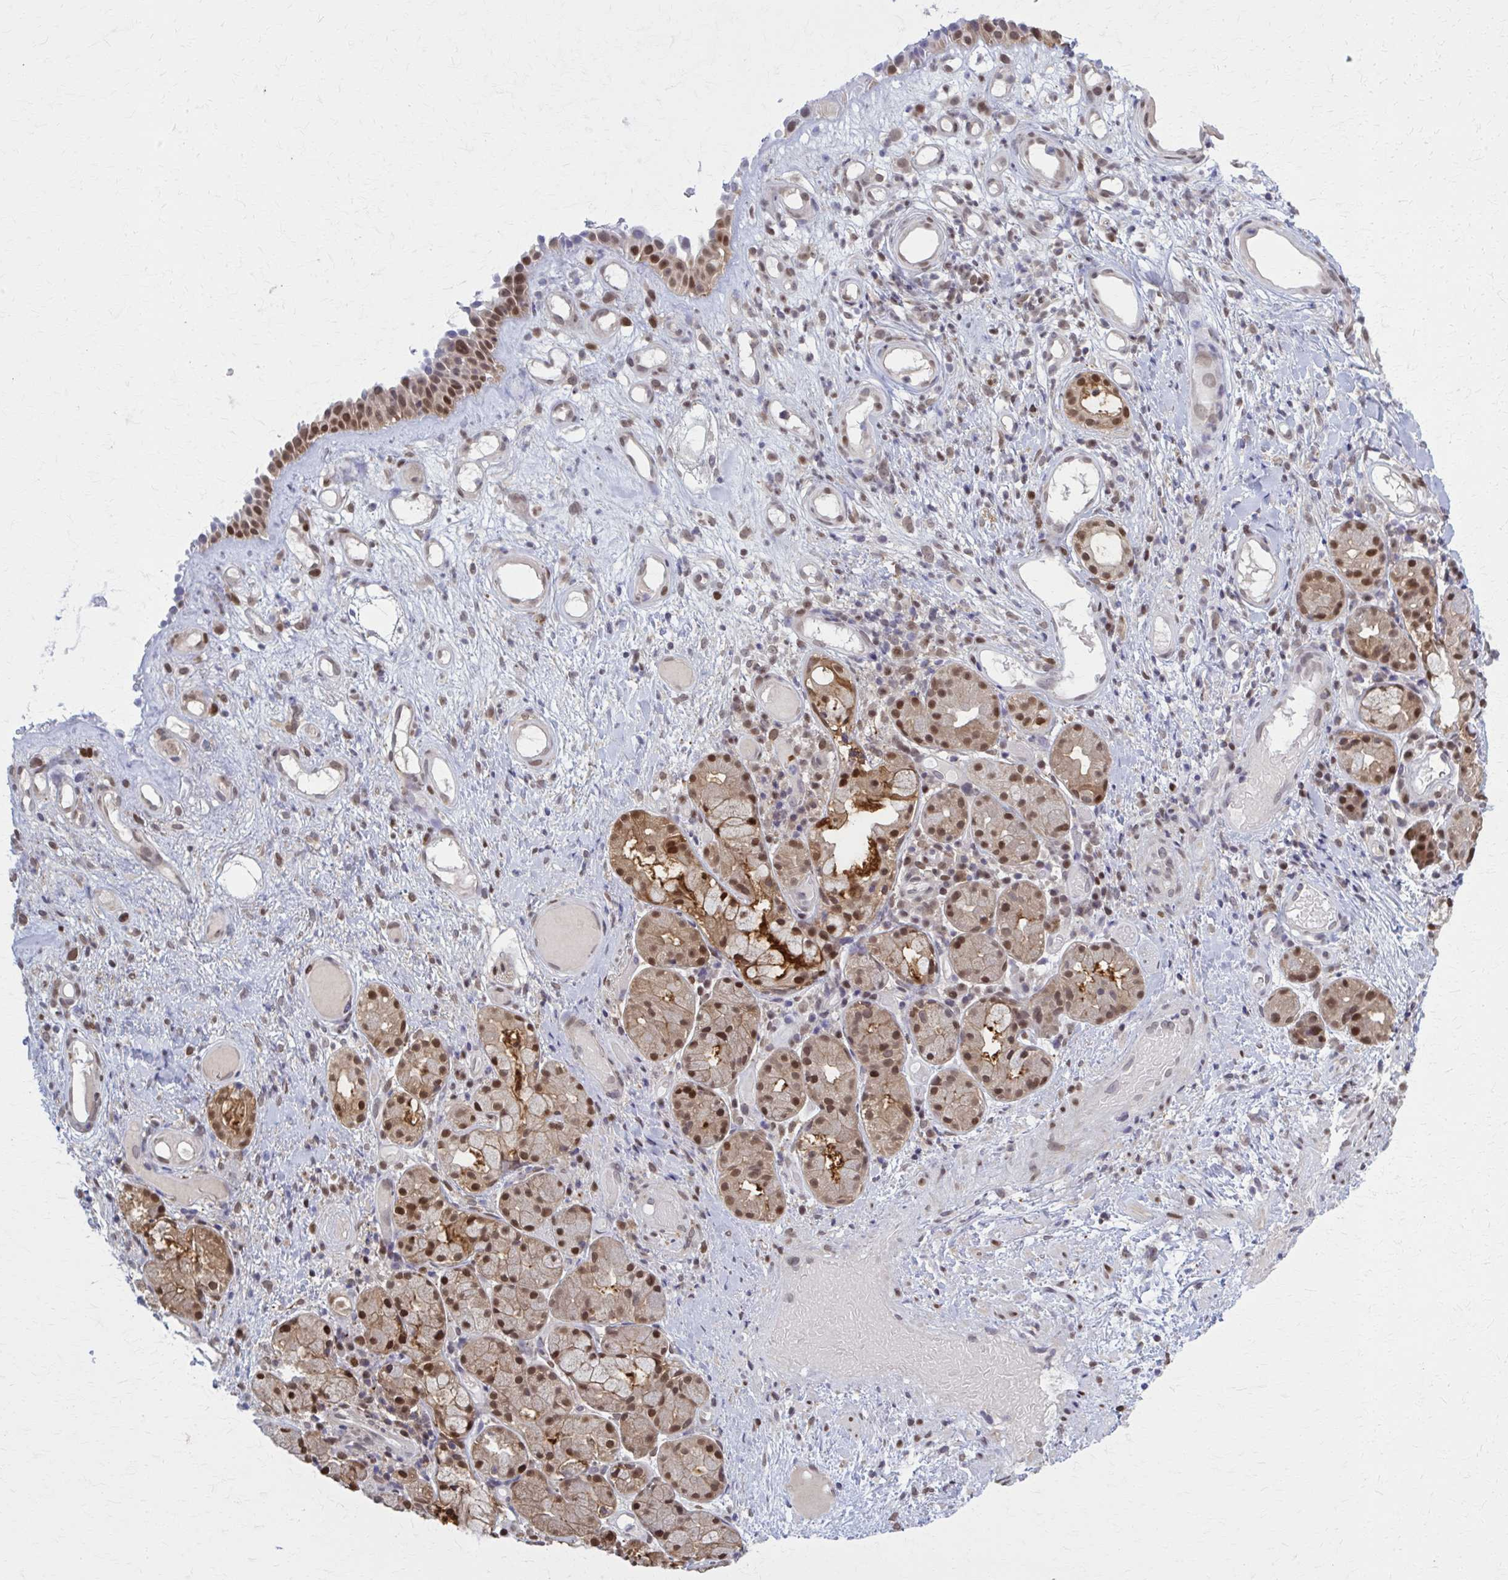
{"staining": {"intensity": "moderate", "quantity": ">75%", "location": "cytoplasmic/membranous,nuclear"}, "tissue": "nasopharynx", "cell_type": "Respiratory epithelial cells", "image_type": "normal", "snomed": [{"axis": "morphology", "description": "Normal tissue, NOS"}, {"axis": "morphology", "description": "Inflammation, NOS"}, {"axis": "topography", "description": "Nasopharynx"}], "caption": "Protein expression analysis of benign human nasopharynx reveals moderate cytoplasmic/membranous,nuclear expression in about >75% of respiratory epithelial cells. (DAB = brown stain, brightfield microscopy at high magnification).", "gene": "MDH1", "patient": {"sex": "male", "age": 54}}